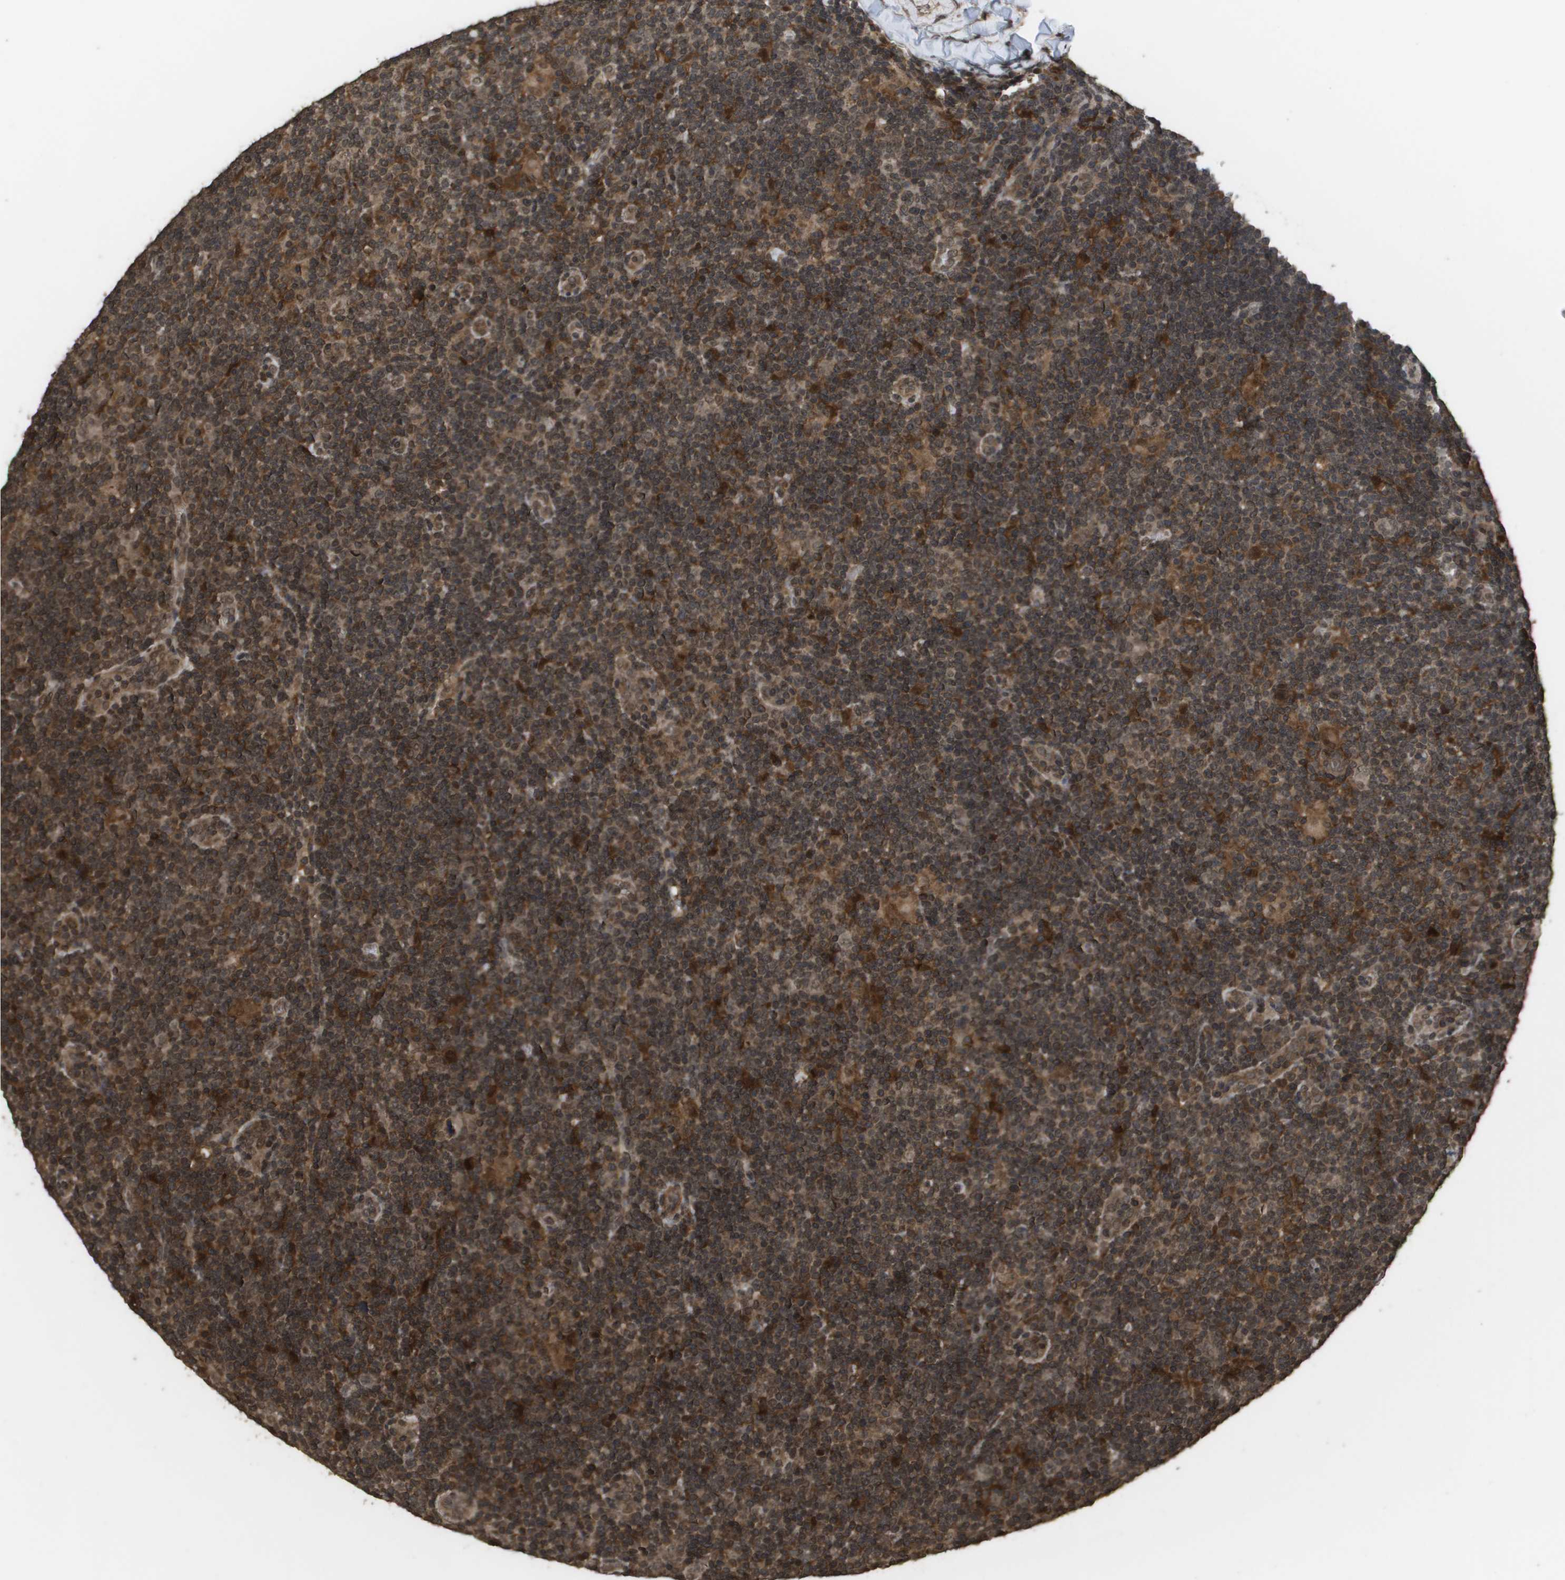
{"staining": {"intensity": "weak", "quantity": ">75%", "location": "cytoplasmic/membranous,nuclear"}, "tissue": "lymphoma", "cell_type": "Tumor cells", "image_type": "cancer", "snomed": [{"axis": "morphology", "description": "Hodgkin's disease, NOS"}, {"axis": "topography", "description": "Lymph node"}], "caption": "Human Hodgkin's disease stained with a protein marker displays weak staining in tumor cells.", "gene": "AXIN2", "patient": {"sex": "female", "age": 57}}